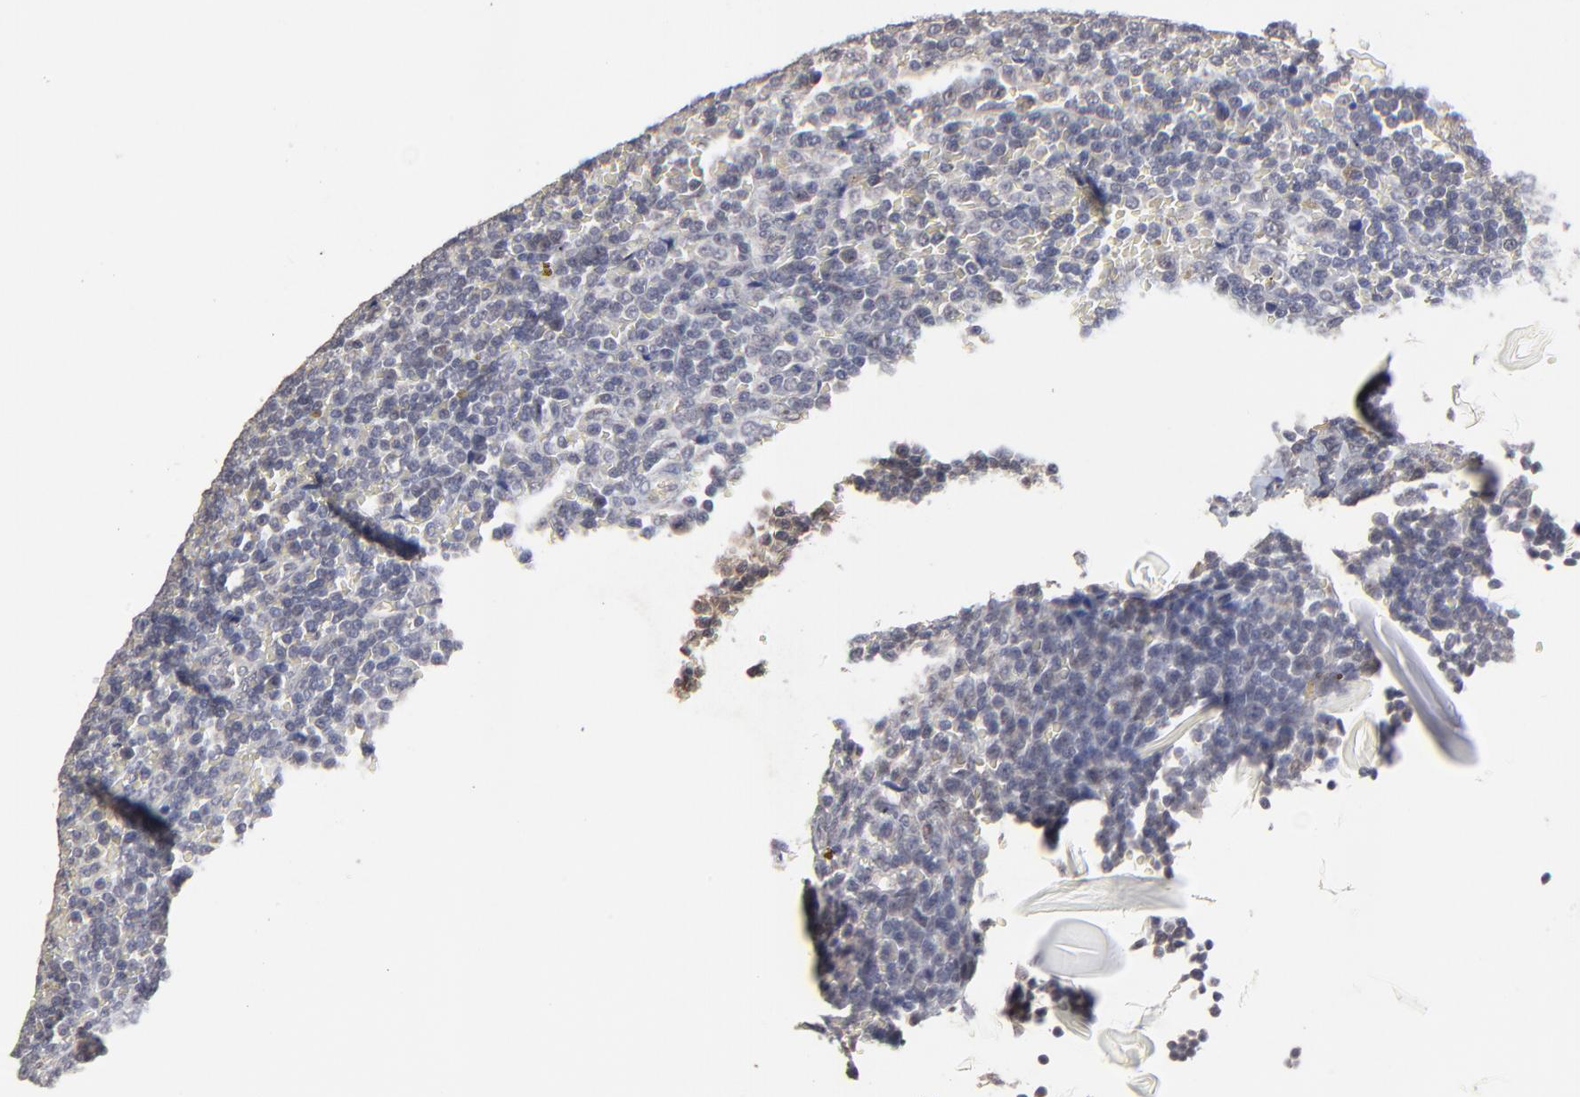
{"staining": {"intensity": "negative", "quantity": "none", "location": "none"}, "tissue": "lymphoma", "cell_type": "Tumor cells", "image_type": "cancer", "snomed": [{"axis": "morphology", "description": "Malignant lymphoma, non-Hodgkin's type, Low grade"}, {"axis": "topography", "description": "Spleen"}], "caption": "Protein analysis of low-grade malignant lymphoma, non-Hodgkin's type exhibits no significant positivity in tumor cells. Brightfield microscopy of immunohistochemistry stained with DAB (brown) and hematoxylin (blue), captured at high magnification.", "gene": "FAM199X", "patient": {"sex": "male", "age": 80}}